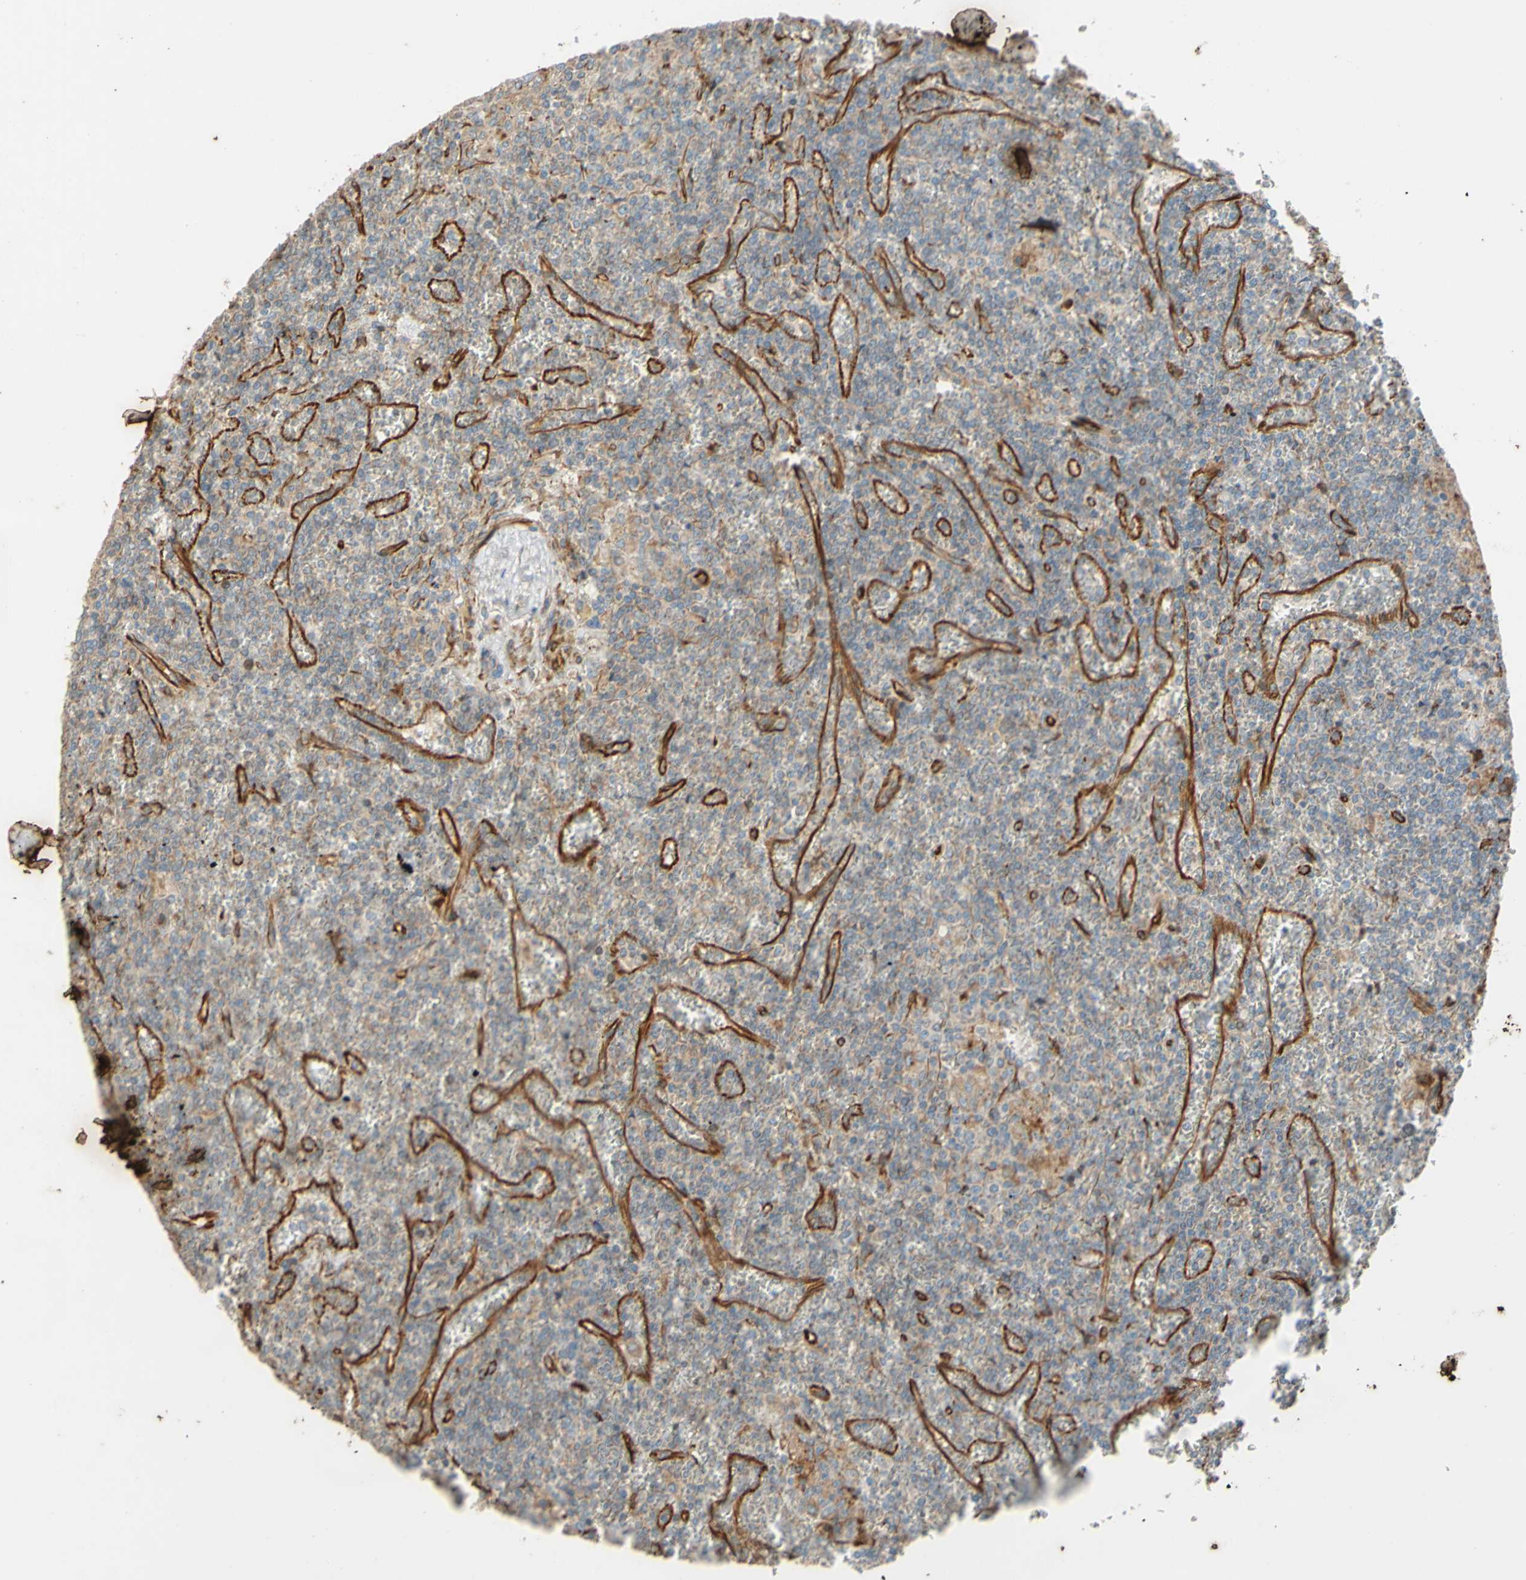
{"staining": {"intensity": "weak", "quantity": ">75%", "location": "cytoplasmic/membranous"}, "tissue": "lymphoma", "cell_type": "Tumor cells", "image_type": "cancer", "snomed": [{"axis": "morphology", "description": "Malignant lymphoma, non-Hodgkin's type, Low grade"}, {"axis": "topography", "description": "Spleen"}], "caption": "Immunohistochemistry micrograph of low-grade malignant lymphoma, non-Hodgkin's type stained for a protein (brown), which exhibits low levels of weak cytoplasmic/membranous positivity in approximately >75% of tumor cells.", "gene": "C1orf43", "patient": {"sex": "female", "age": 19}}